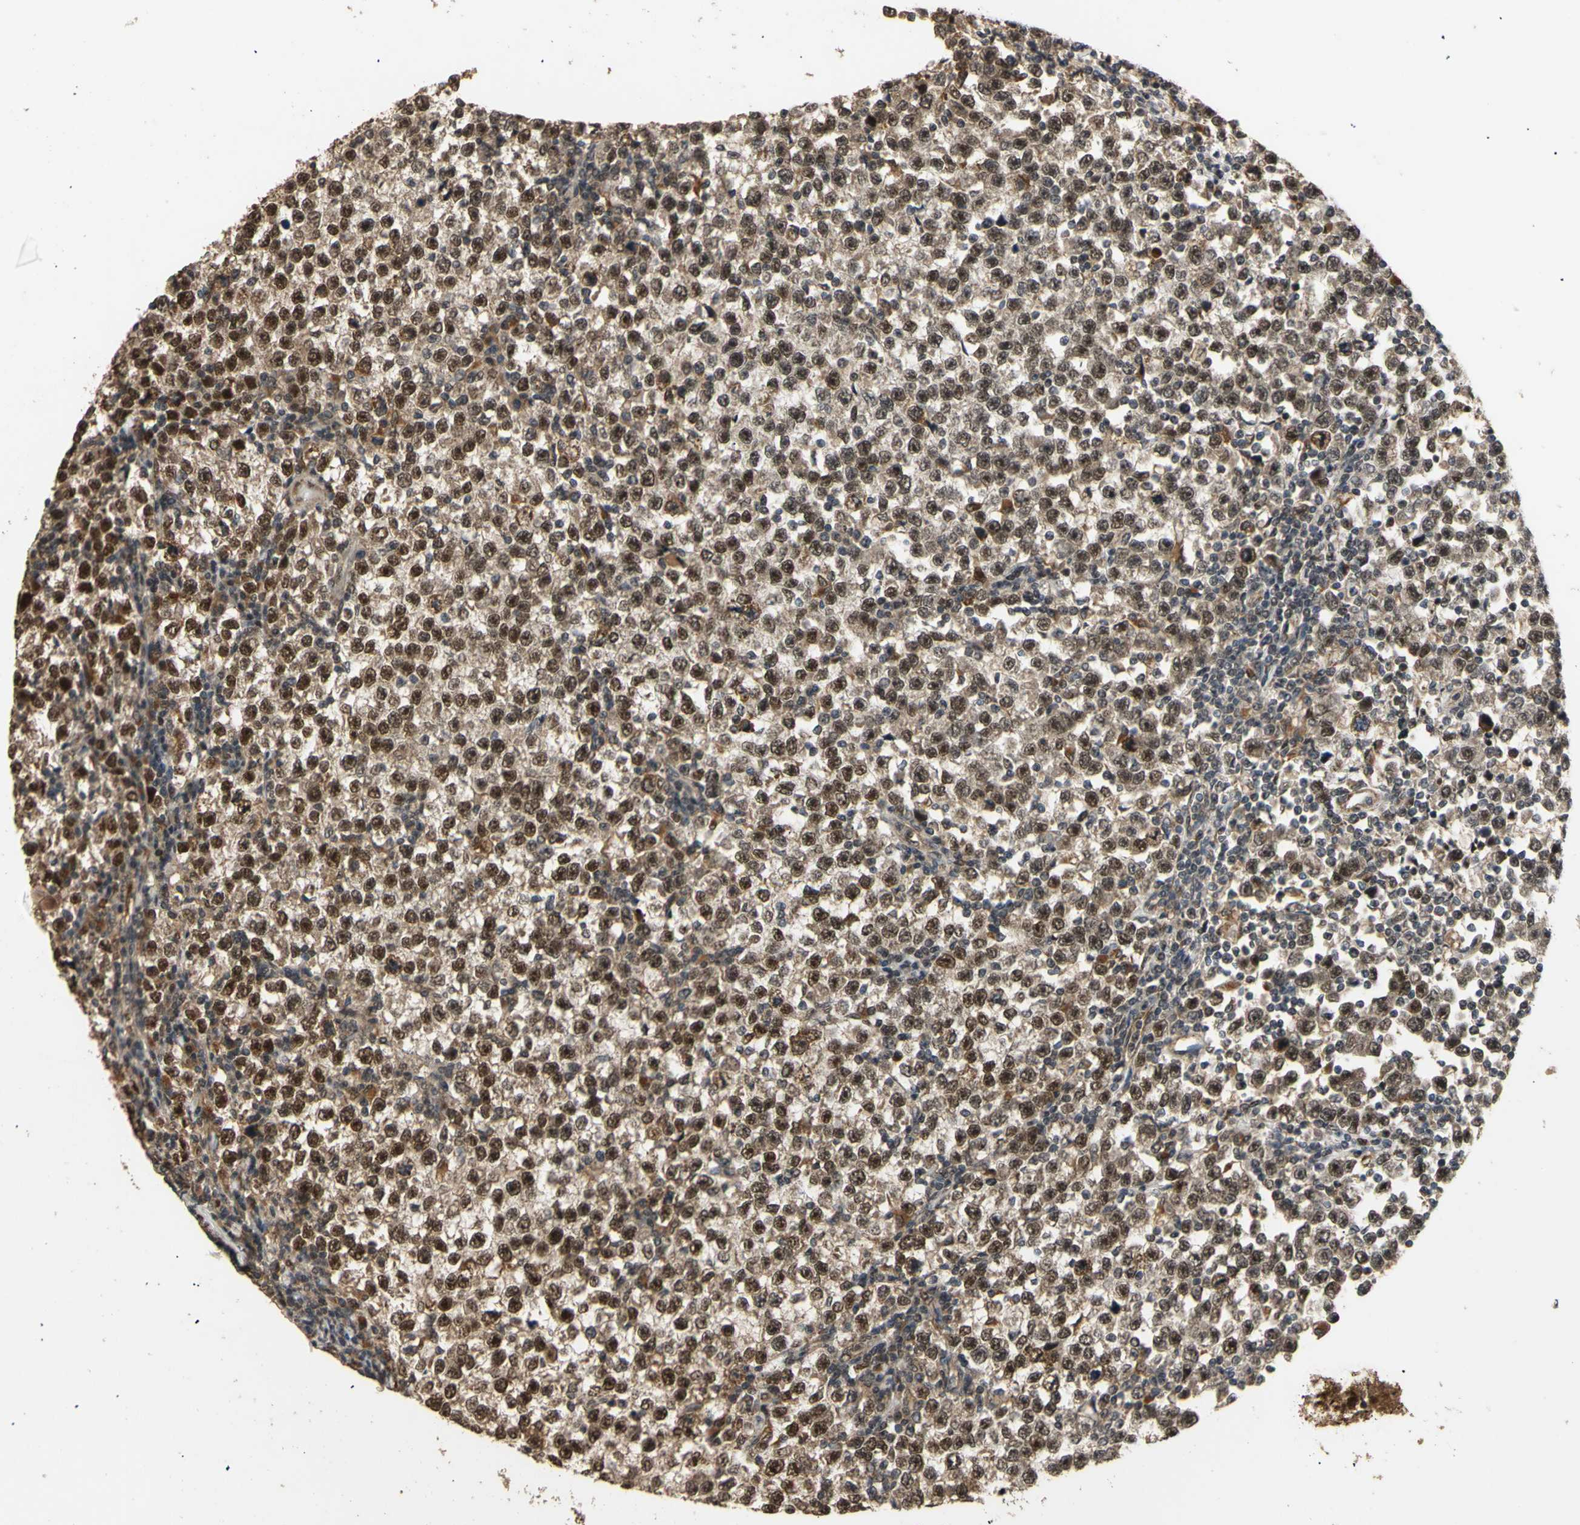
{"staining": {"intensity": "moderate", "quantity": ">75%", "location": "cytoplasmic/membranous,nuclear"}, "tissue": "testis cancer", "cell_type": "Tumor cells", "image_type": "cancer", "snomed": [{"axis": "morphology", "description": "Seminoma, NOS"}, {"axis": "topography", "description": "Testis"}], "caption": "A high-resolution histopathology image shows immunohistochemistry staining of testis seminoma, which reveals moderate cytoplasmic/membranous and nuclear expression in approximately >75% of tumor cells. Using DAB (brown) and hematoxylin (blue) stains, captured at high magnification using brightfield microscopy.", "gene": "GTF2E2", "patient": {"sex": "male", "age": 43}}